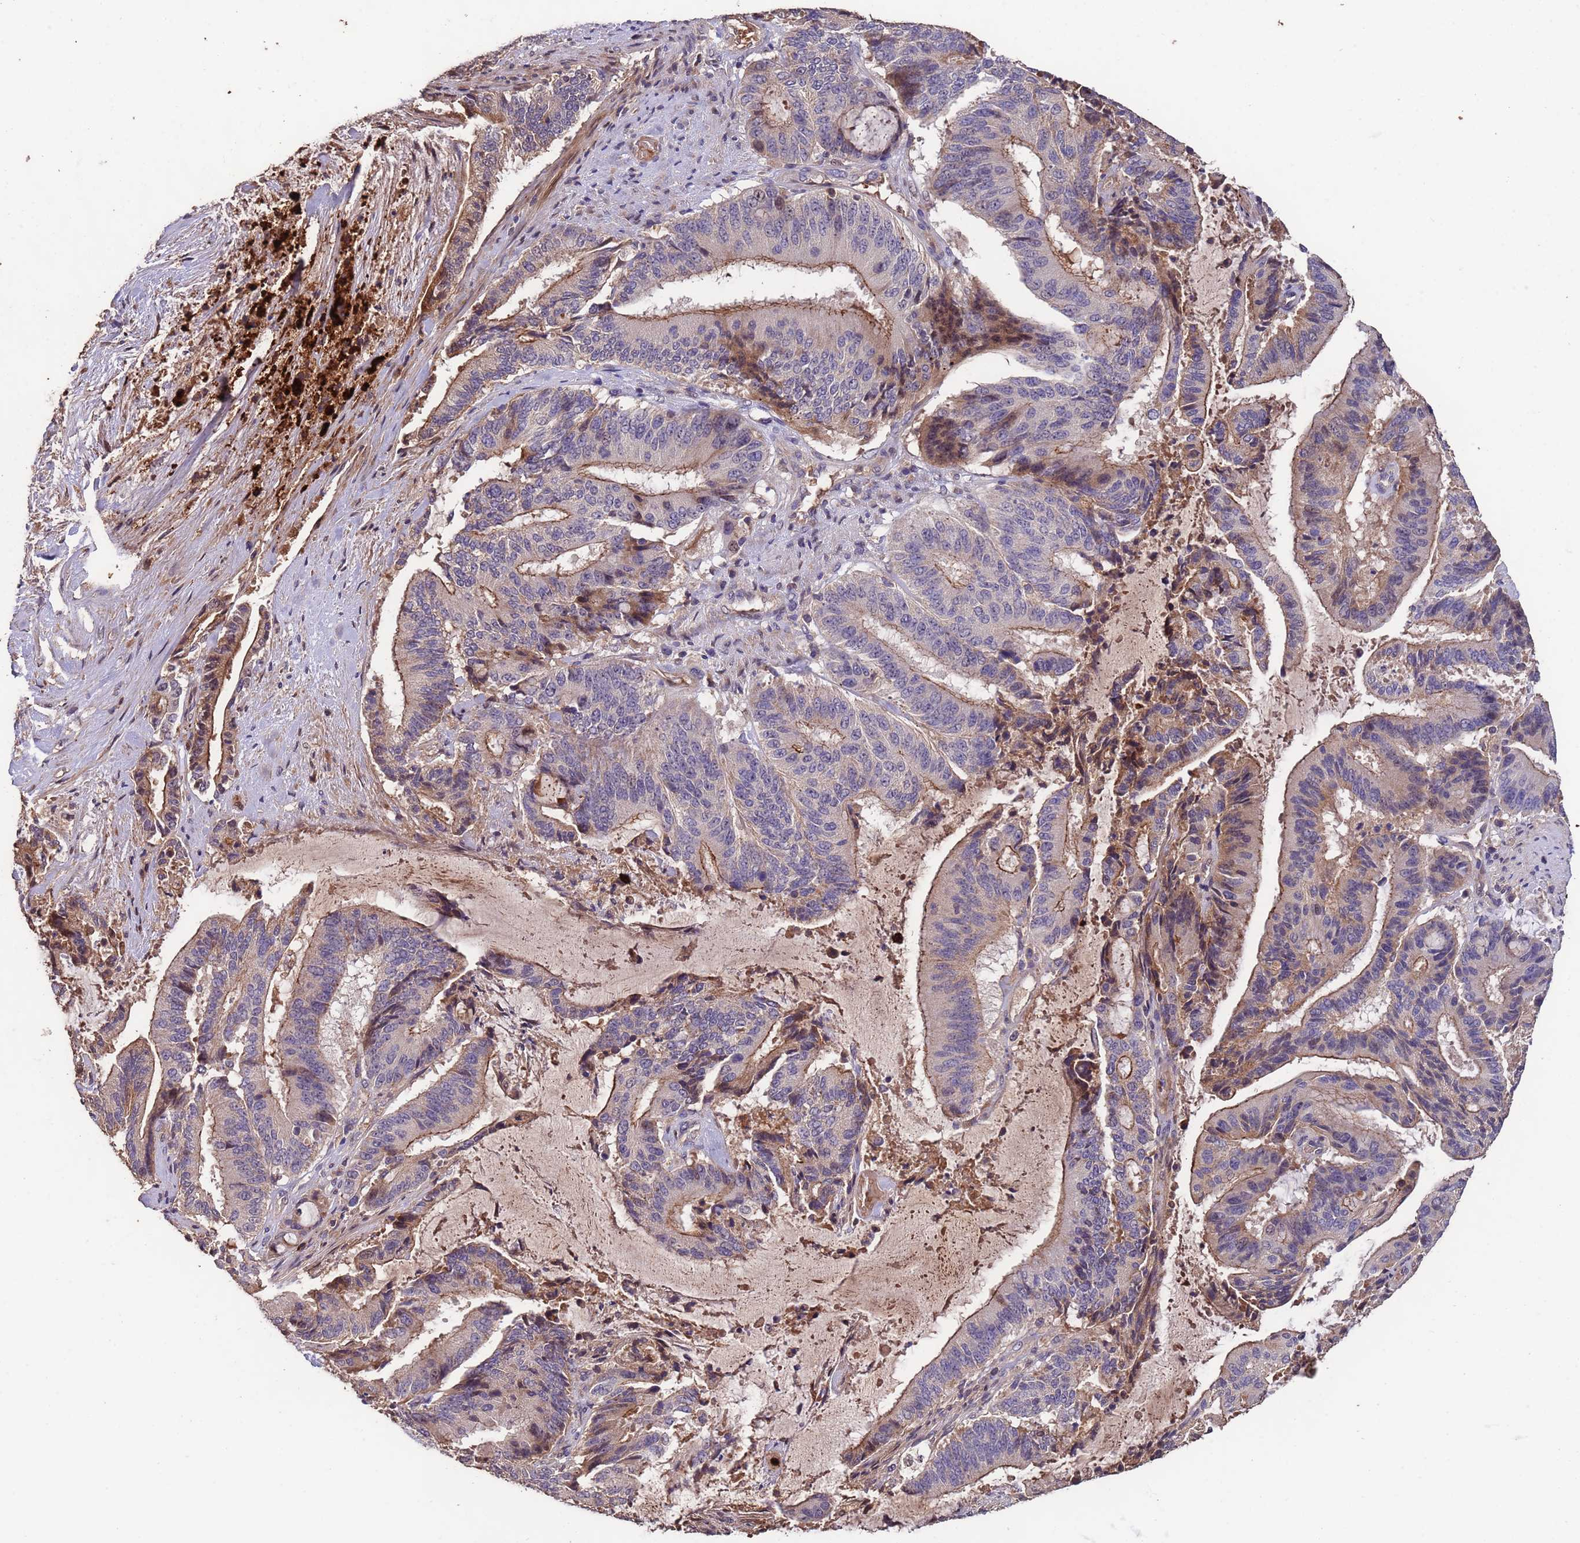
{"staining": {"intensity": "moderate", "quantity": "25%-75%", "location": "cytoplasmic/membranous"}, "tissue": "liver cancer", "cell_type": "Tumor cells", "image_type": "cancer", "snomed": [{"axis": "morphology", "description": "Normal tissue, NOS"}, {"axis": "morphology", "description": "Cholangiocarcinoma"}, {"axis": "topography", "description": "Liver"}, {"axis": "topography", "description": "Peripheral nerve tissue"}], "caption": "Liver cancer was stained to show a protein in brown. There is medium levels of moderate cytoplasmic/membranous positivity in approximately 25%-75% of tumor cells.", "gene": "CCDC184", "patient": {"sex": "female", "age": 73}}